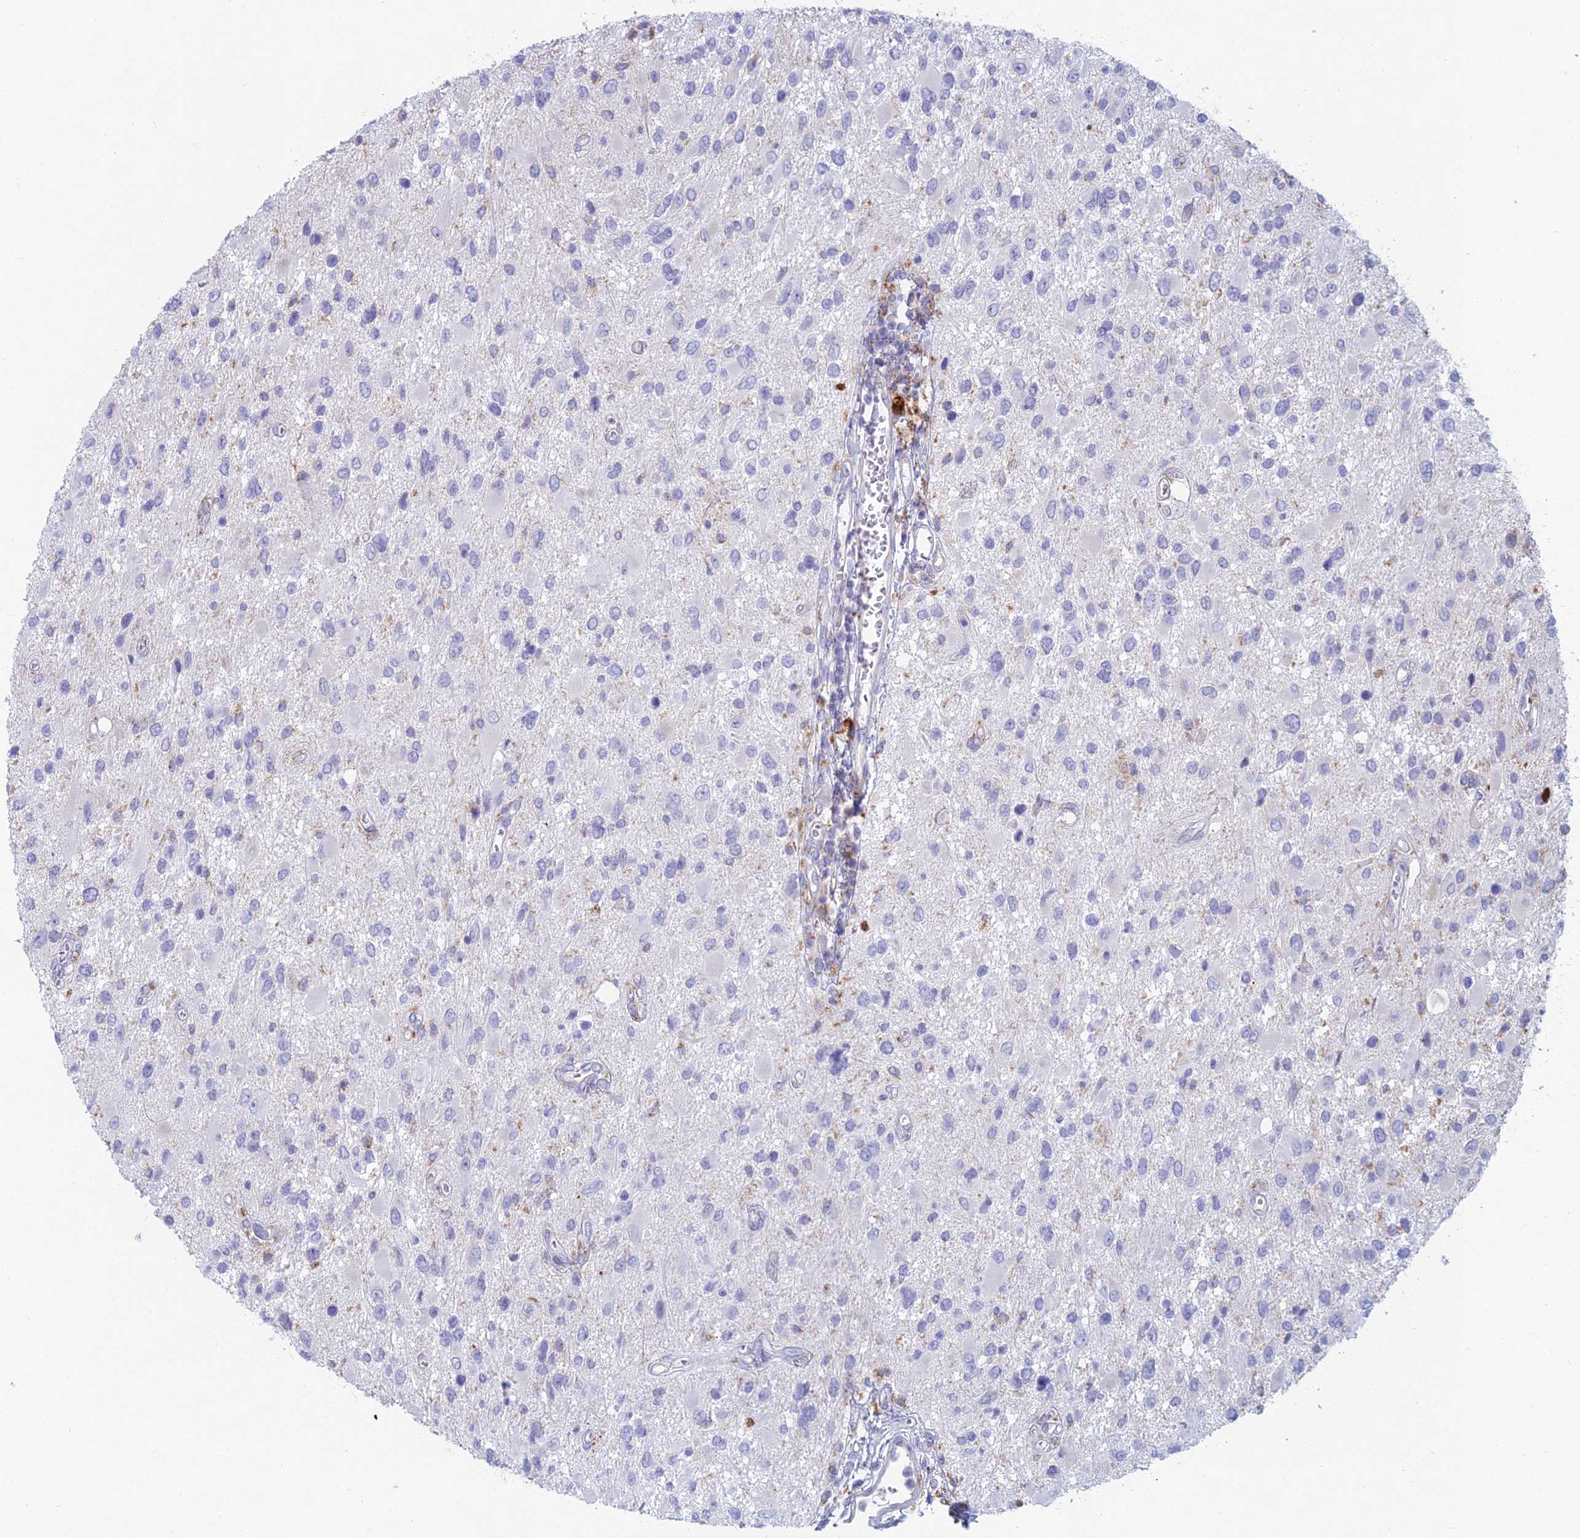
{"staining": {"intensity": "negative", "quantity": "none", "location": "none"}, "tissue": "glioma", "cell_type": "Tumor cells", "image_type": "cancer", "snomed": [{"axis": "morphology", "description": "Glioma, malignant, High grade"}, {"axis": "topography", "description": "Brain"}], "caption": "The histopathology image reveals no staining of tumor cells in glioma.", "gene": "FERD3L", "patient": {"sex": "male", "age": 53}}